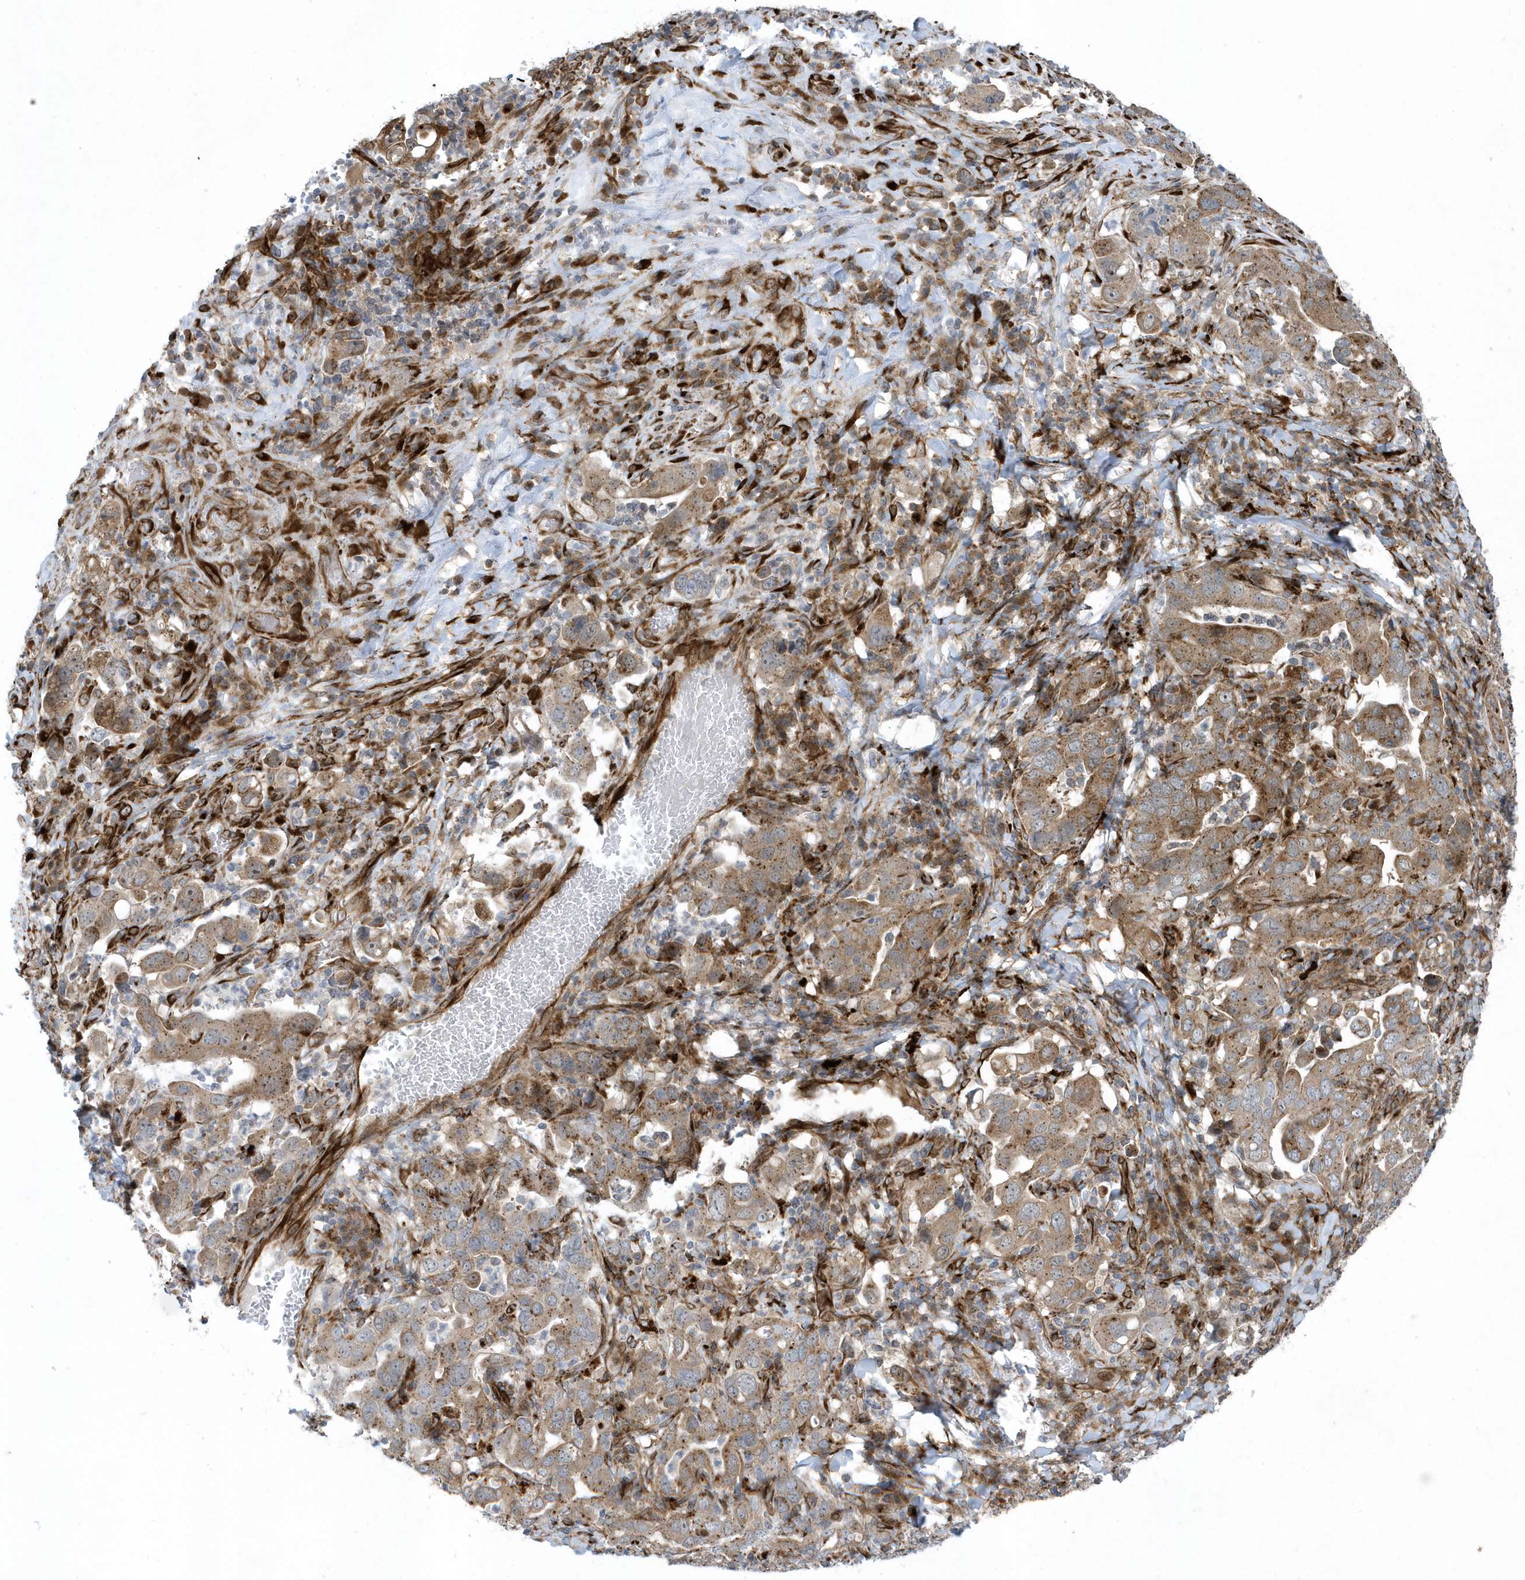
{"staining": {"intensity": "moderate", "quantity": ">75%", "location": "cytoplasmic/membranous"}, "tissue": "stomach cancer", "cell_type": "Tumor cells", "image_type": "cancer", "snomed": [{"axis": "morphology", "description": "Adenocarcinoma, NOS"}, {"axis": "topography", "description": "Stomach, upper"}], "caption": "Stomach adenocarcinoma stained for a protein (brown) demonstrates moderate cytoplasmic/membranous positive staining in approximately >75% of tumor cells.", "gene": "FAM98A", "patient": {"sex": "male", "age": 62}}